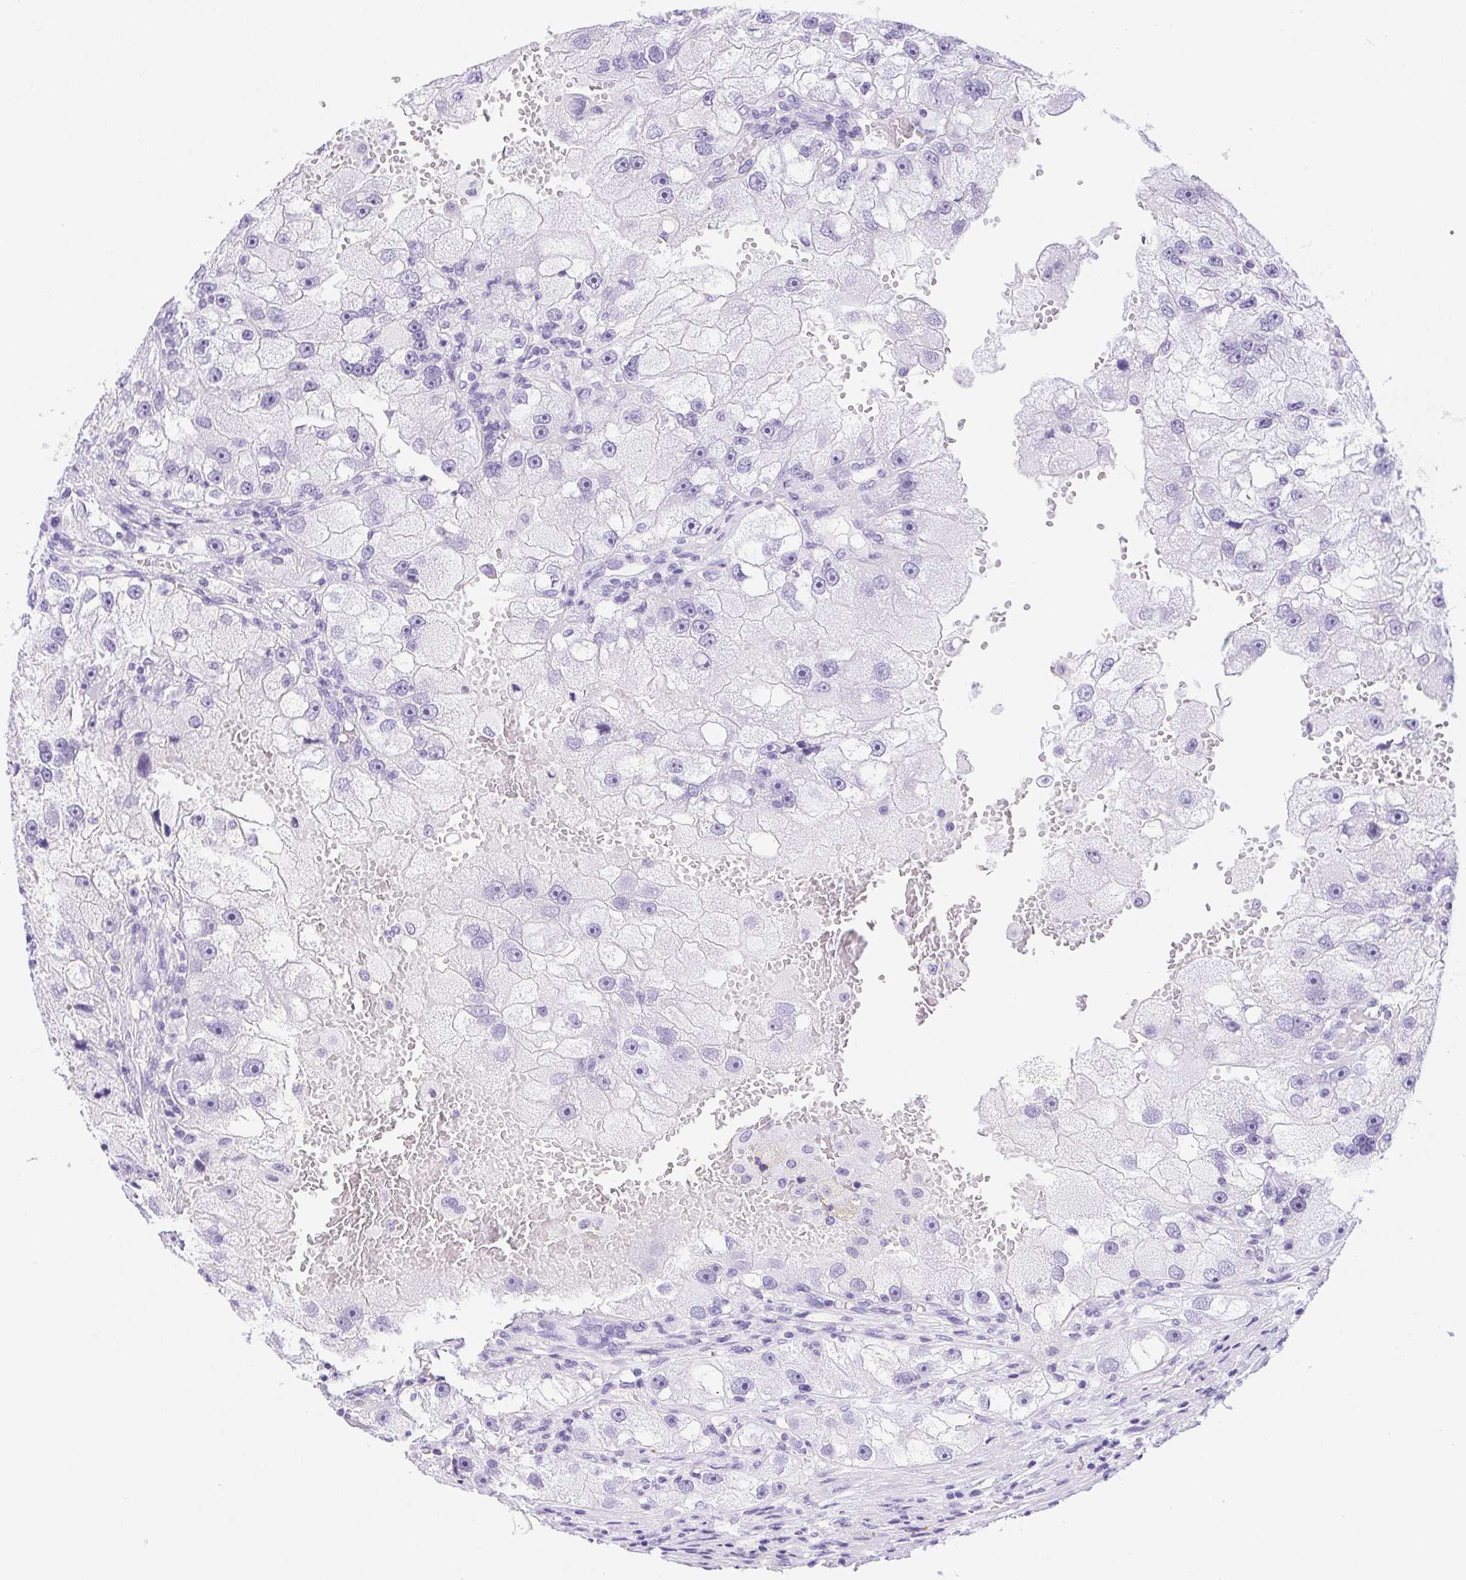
{"staining": {"intensity": "negative", "quantity": "none", "location": "none"}, "tissue": "renal cancer", "cell_type": "Tumor cells", "image_type": "cancer", "snomed": [{"axis": "morphology", "description": "Adenocarcinoma, NOS"}, {"axis": "topography", "description": "Kidney"}], "caption": "Tumor cells show no significant protein expression in renal cancer.", "gene": "HELLS", "patient": {"sex": "male", "age": 63}}